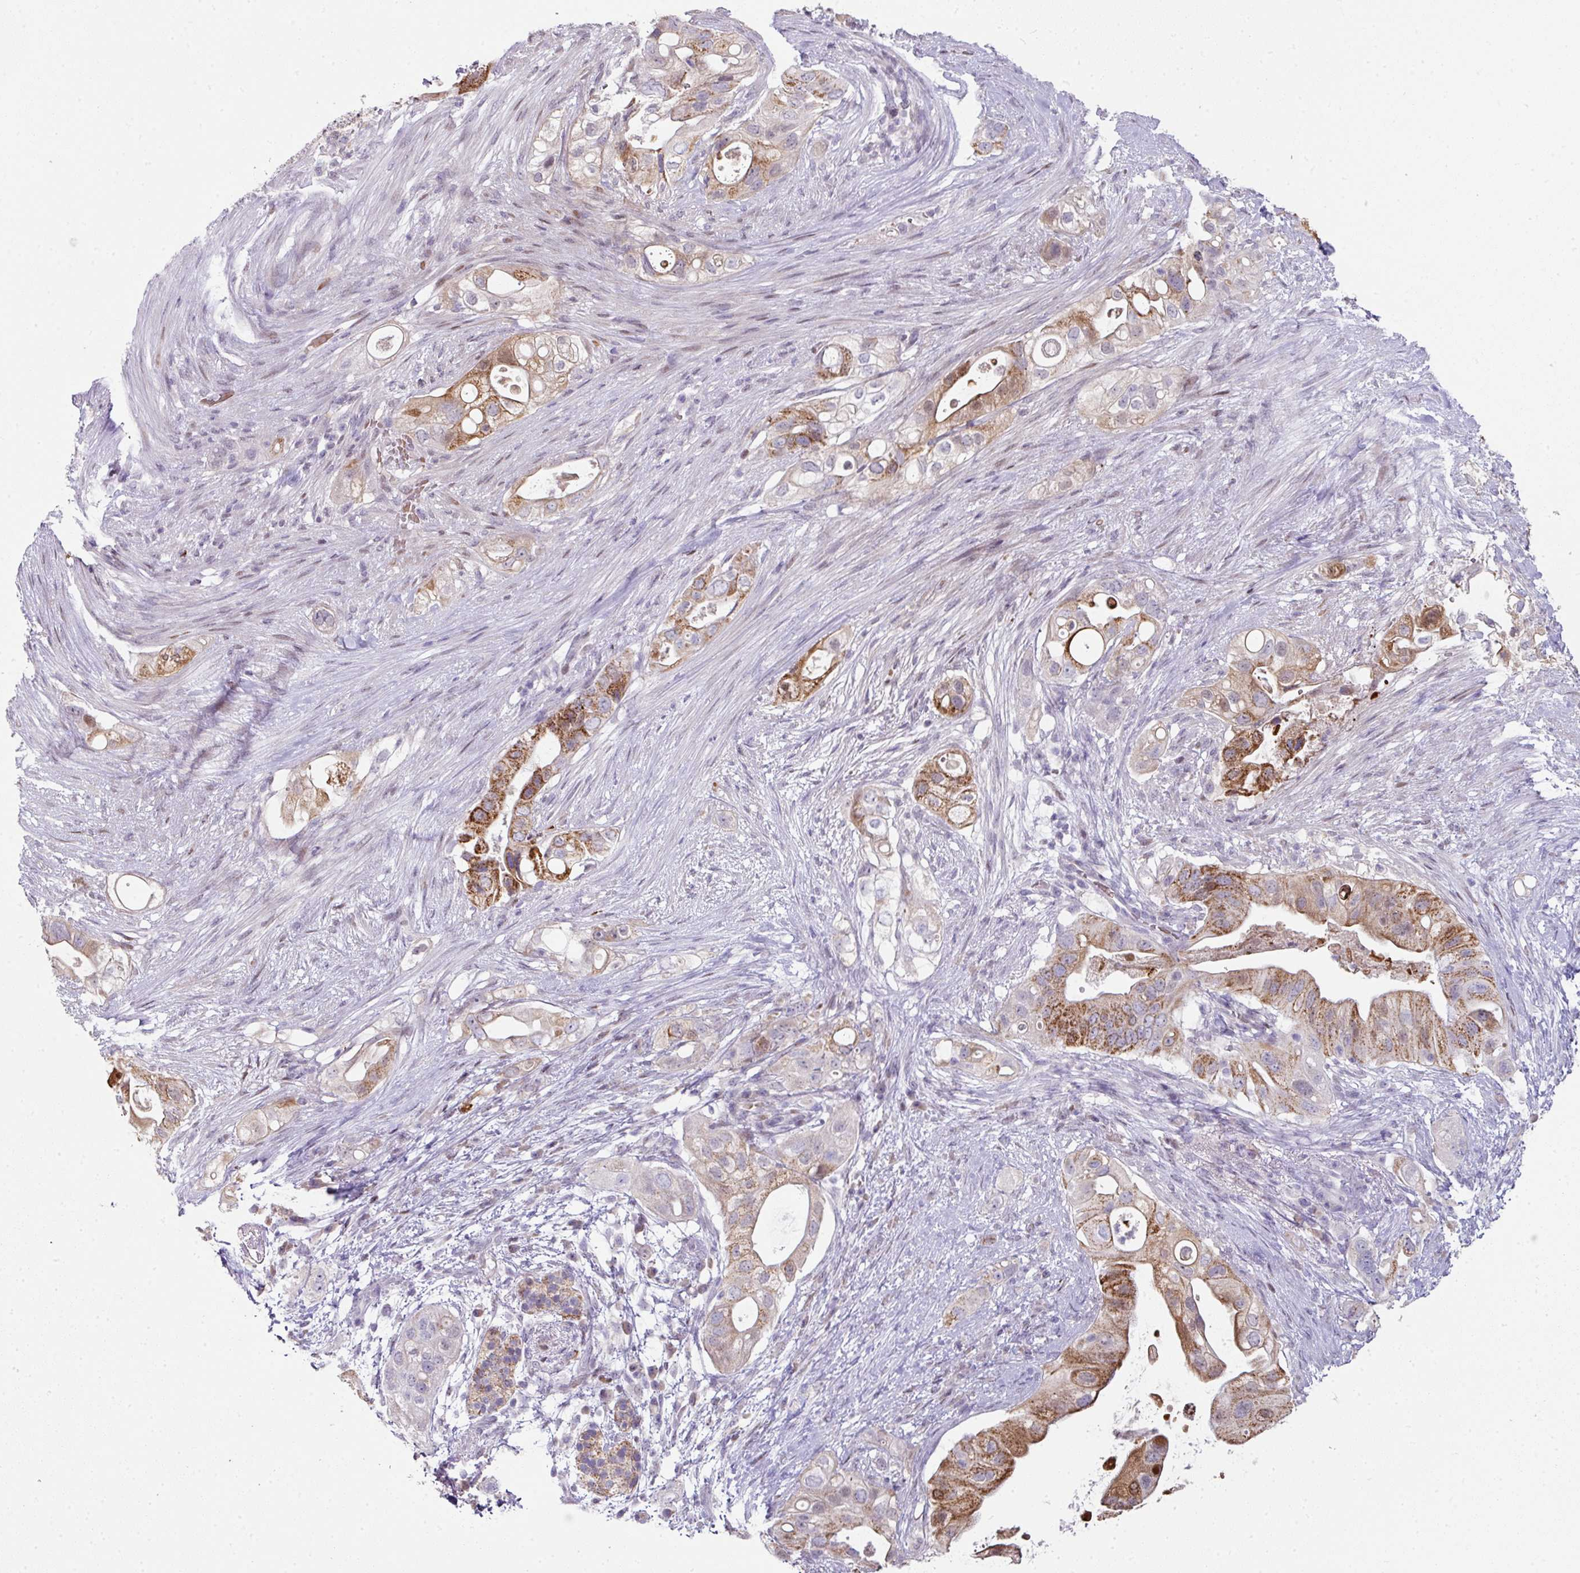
{"staining": {"intensity": "strong", "quantity": "<25%", "location": "cytoplasmic/membranous"}, "tissue": "pancreatic cancer", "cell_type": "Tumor cells", "image_type": "cancer", "snomed": [{"axis": "morphology", "description": "Adenocarcinoma, NOS"}, {"axis": "topography", "description": "Pancreas"}], "caption": "Immunohistochemical staining of pancreatic adenocarcinoma exhibits strong cytoplasmic/membranous protein expression in about <25% of tumor cells.", "gene": "ANKRD18A", "patient": {"sex": "female", "age": 72}}